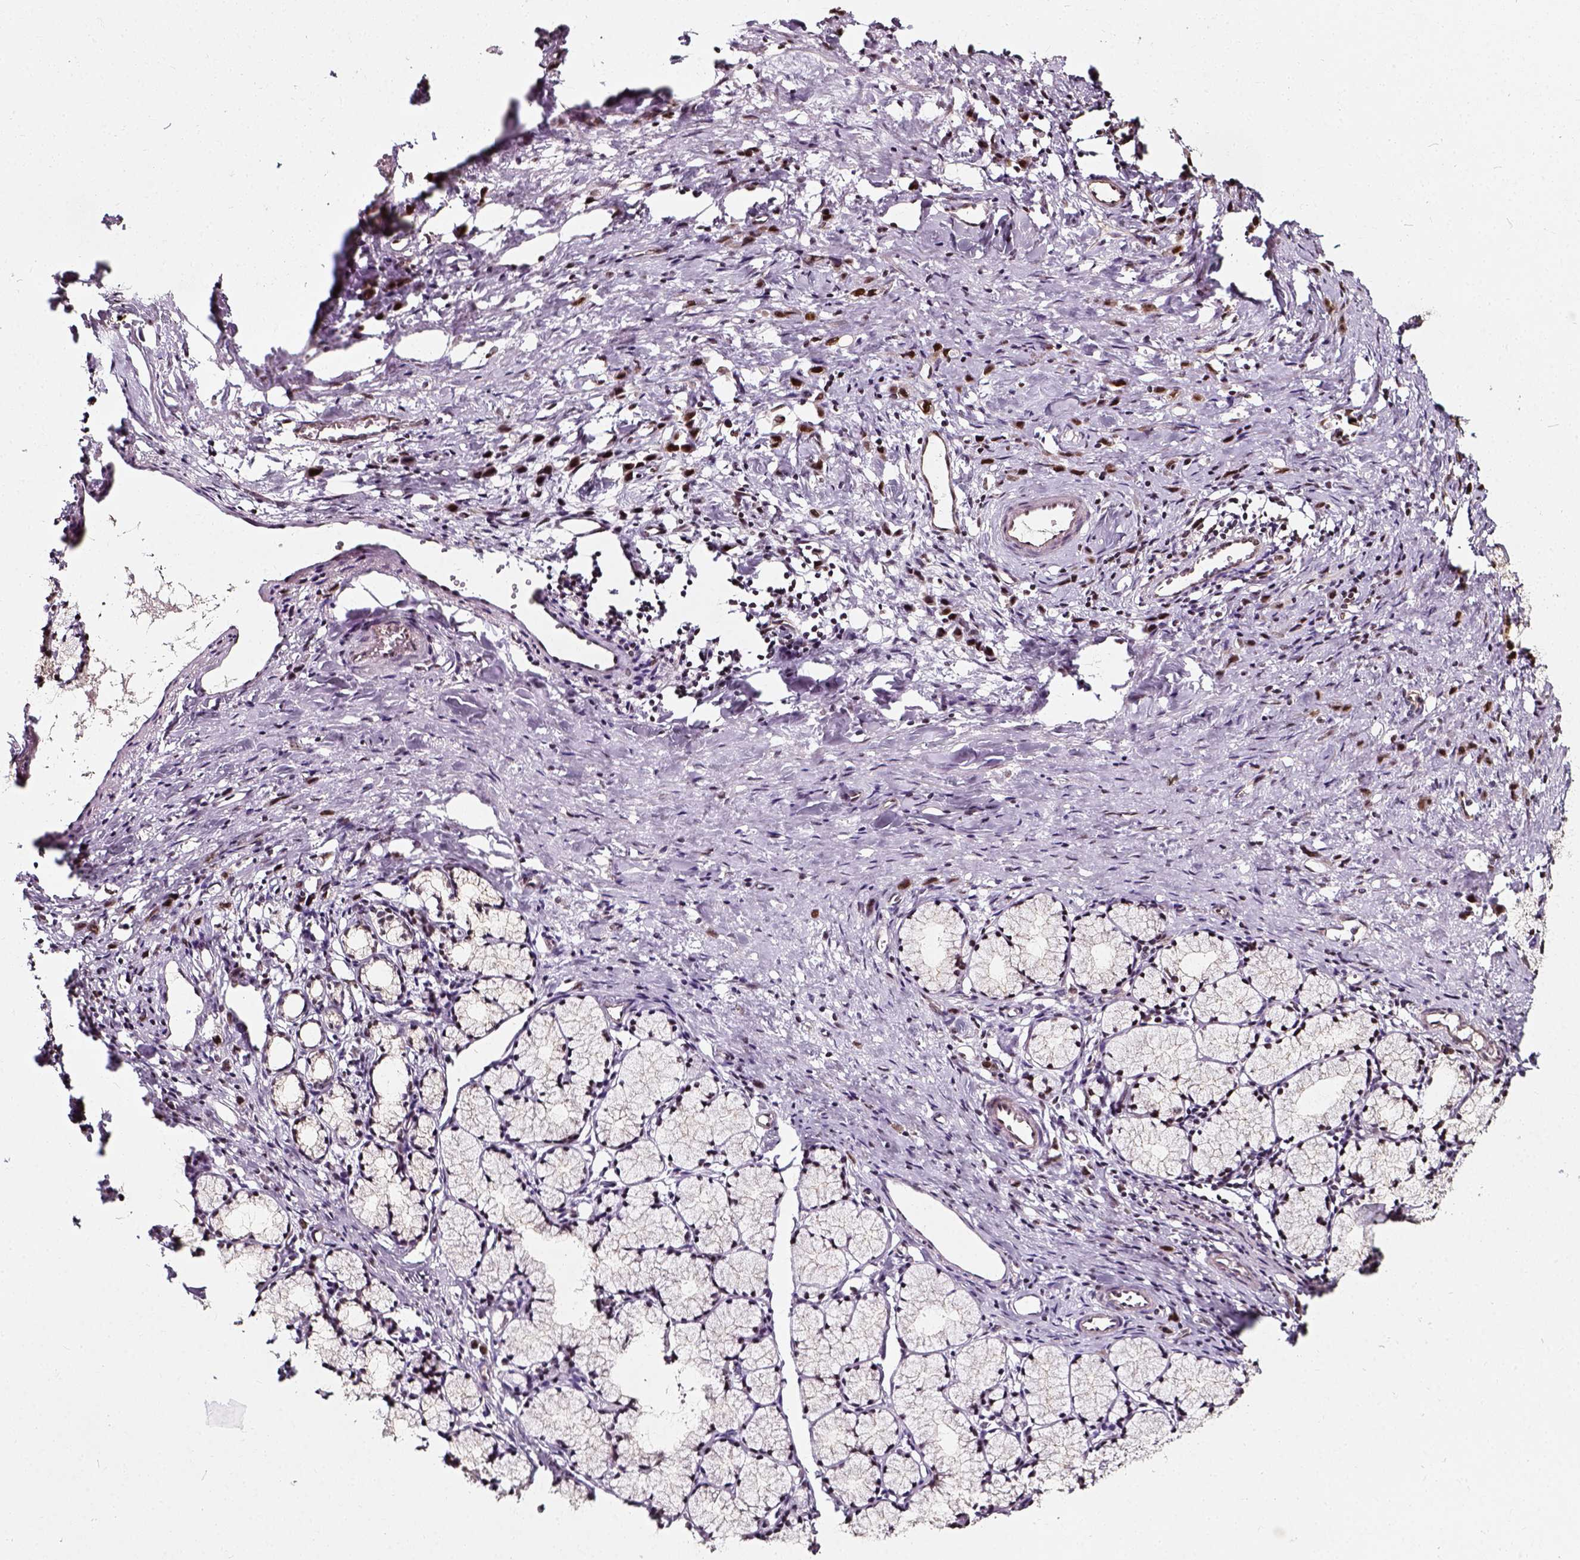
{"staining": {"intensity": "strong", "quantity": ">75%", "location": "nuclear"}, "tissue": "stomach cancer", "cell_type": "Tumor cells", "image_type": "cancer", "snomed": [{"axis": "morphology", "description": "Adenocarcinoma, NOS"}, {"axis": "topography", "description": "Stomach"}], "caption": "Immunohistochemical staining of stomach adenocarcinoma shows strong nuclear protein positivity in approximately >75% of tumor cells.", "gene": "NACC1", "patient": {"sex": "male", "age": 47}}